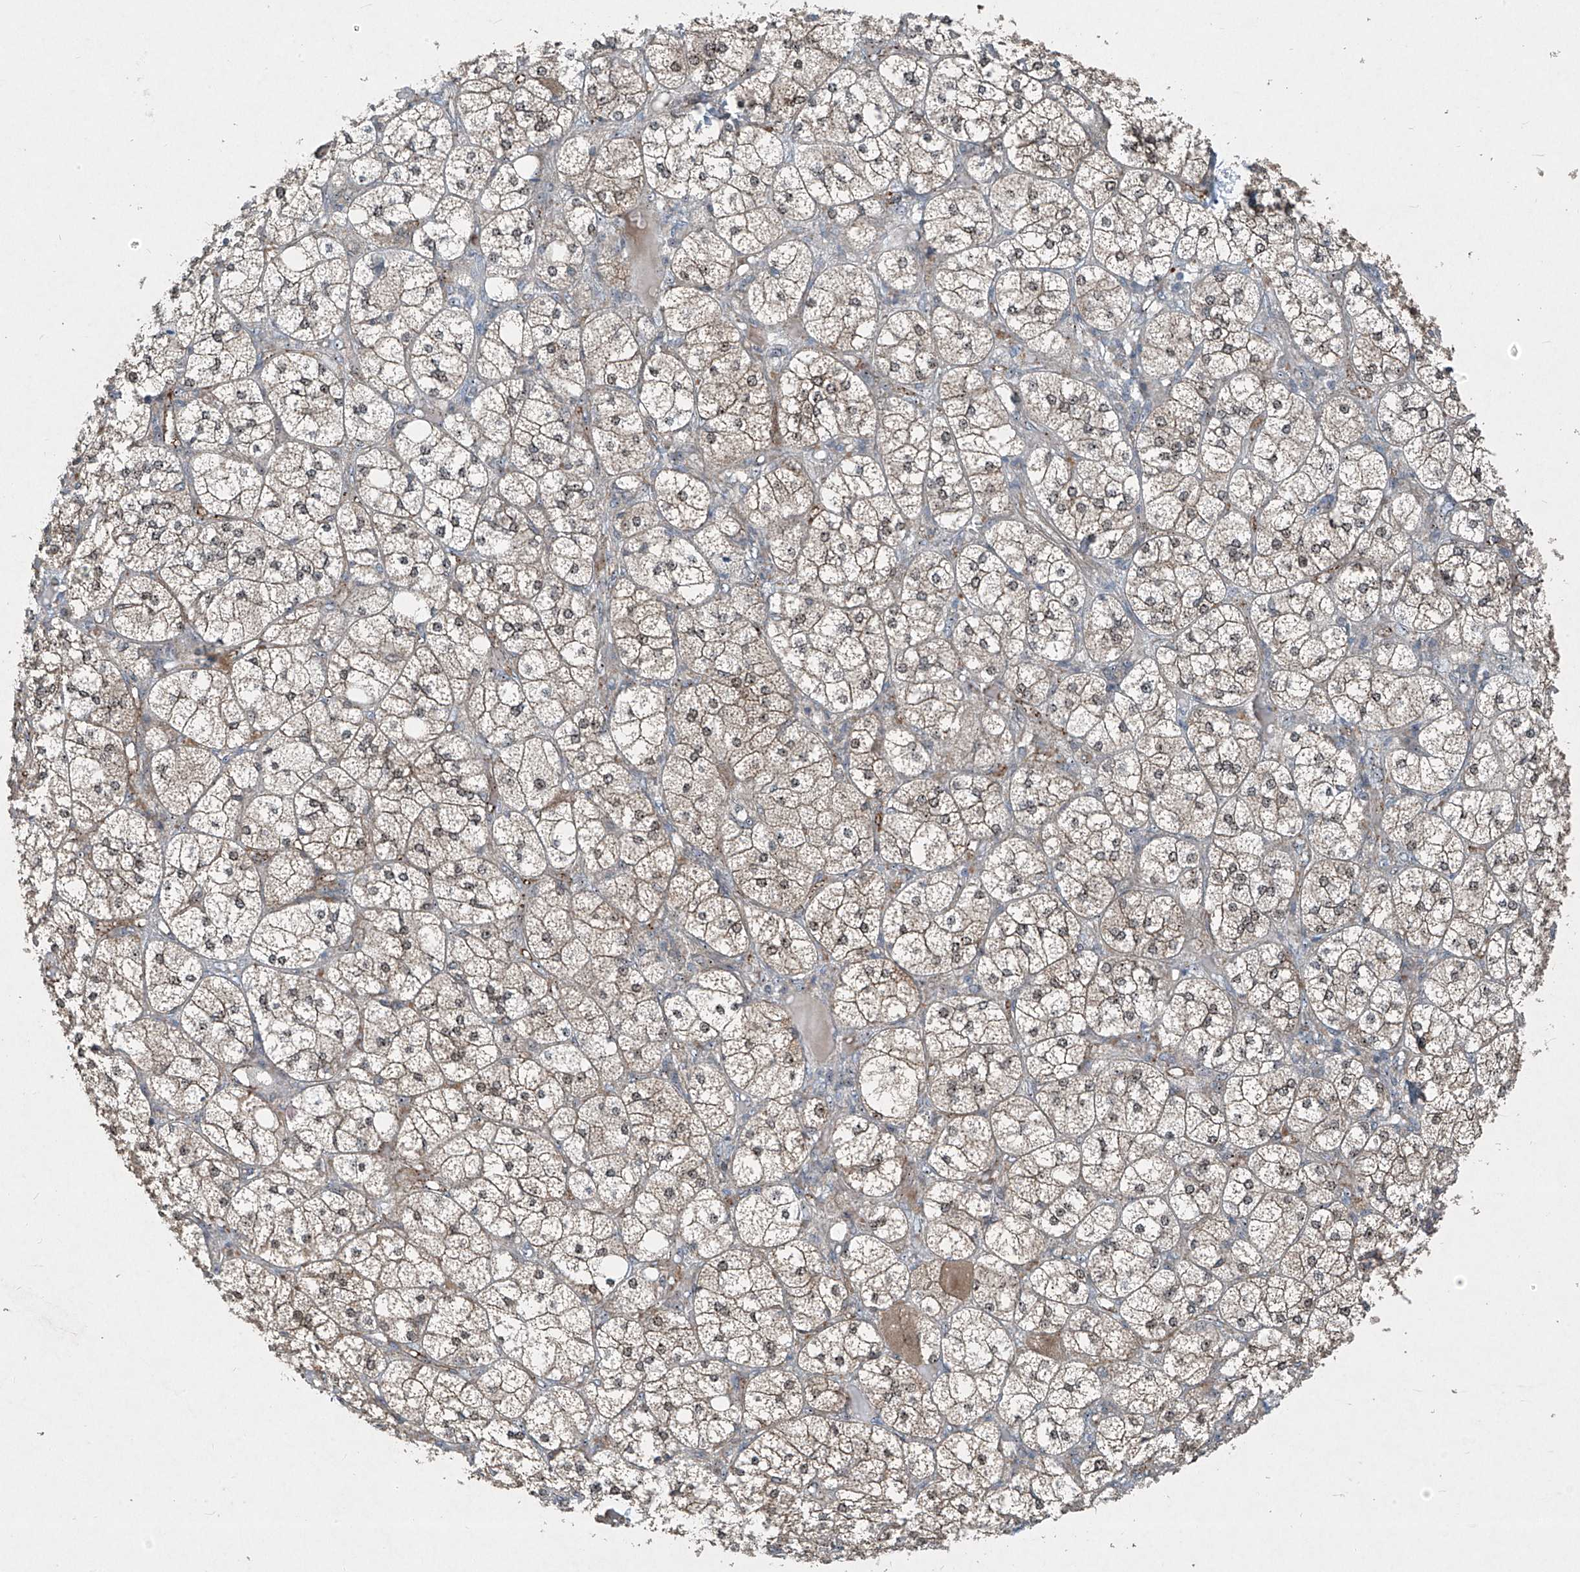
{"staining": {"intensity": "moderate", "quantity": "25%-75%", "location": "cytoplasmic/membranous,nuclear"}, "tissue": "adrenal gland", "cell_type": "Glandular cells", "image_type": "normal", "snomed": [{"axis": "morphology", "description": "Normal tissue, NOS"}, {"axis": "topography", "description": "Adrenal gland"}], "caption": "A brown stain labels moderate cytoplasmic/membranous,nuclear expression of a protein in glandular cells of unremarkable human adrenal gland.", "gene": "PPCS", "patient": {"sex": "female", "age": 61}}